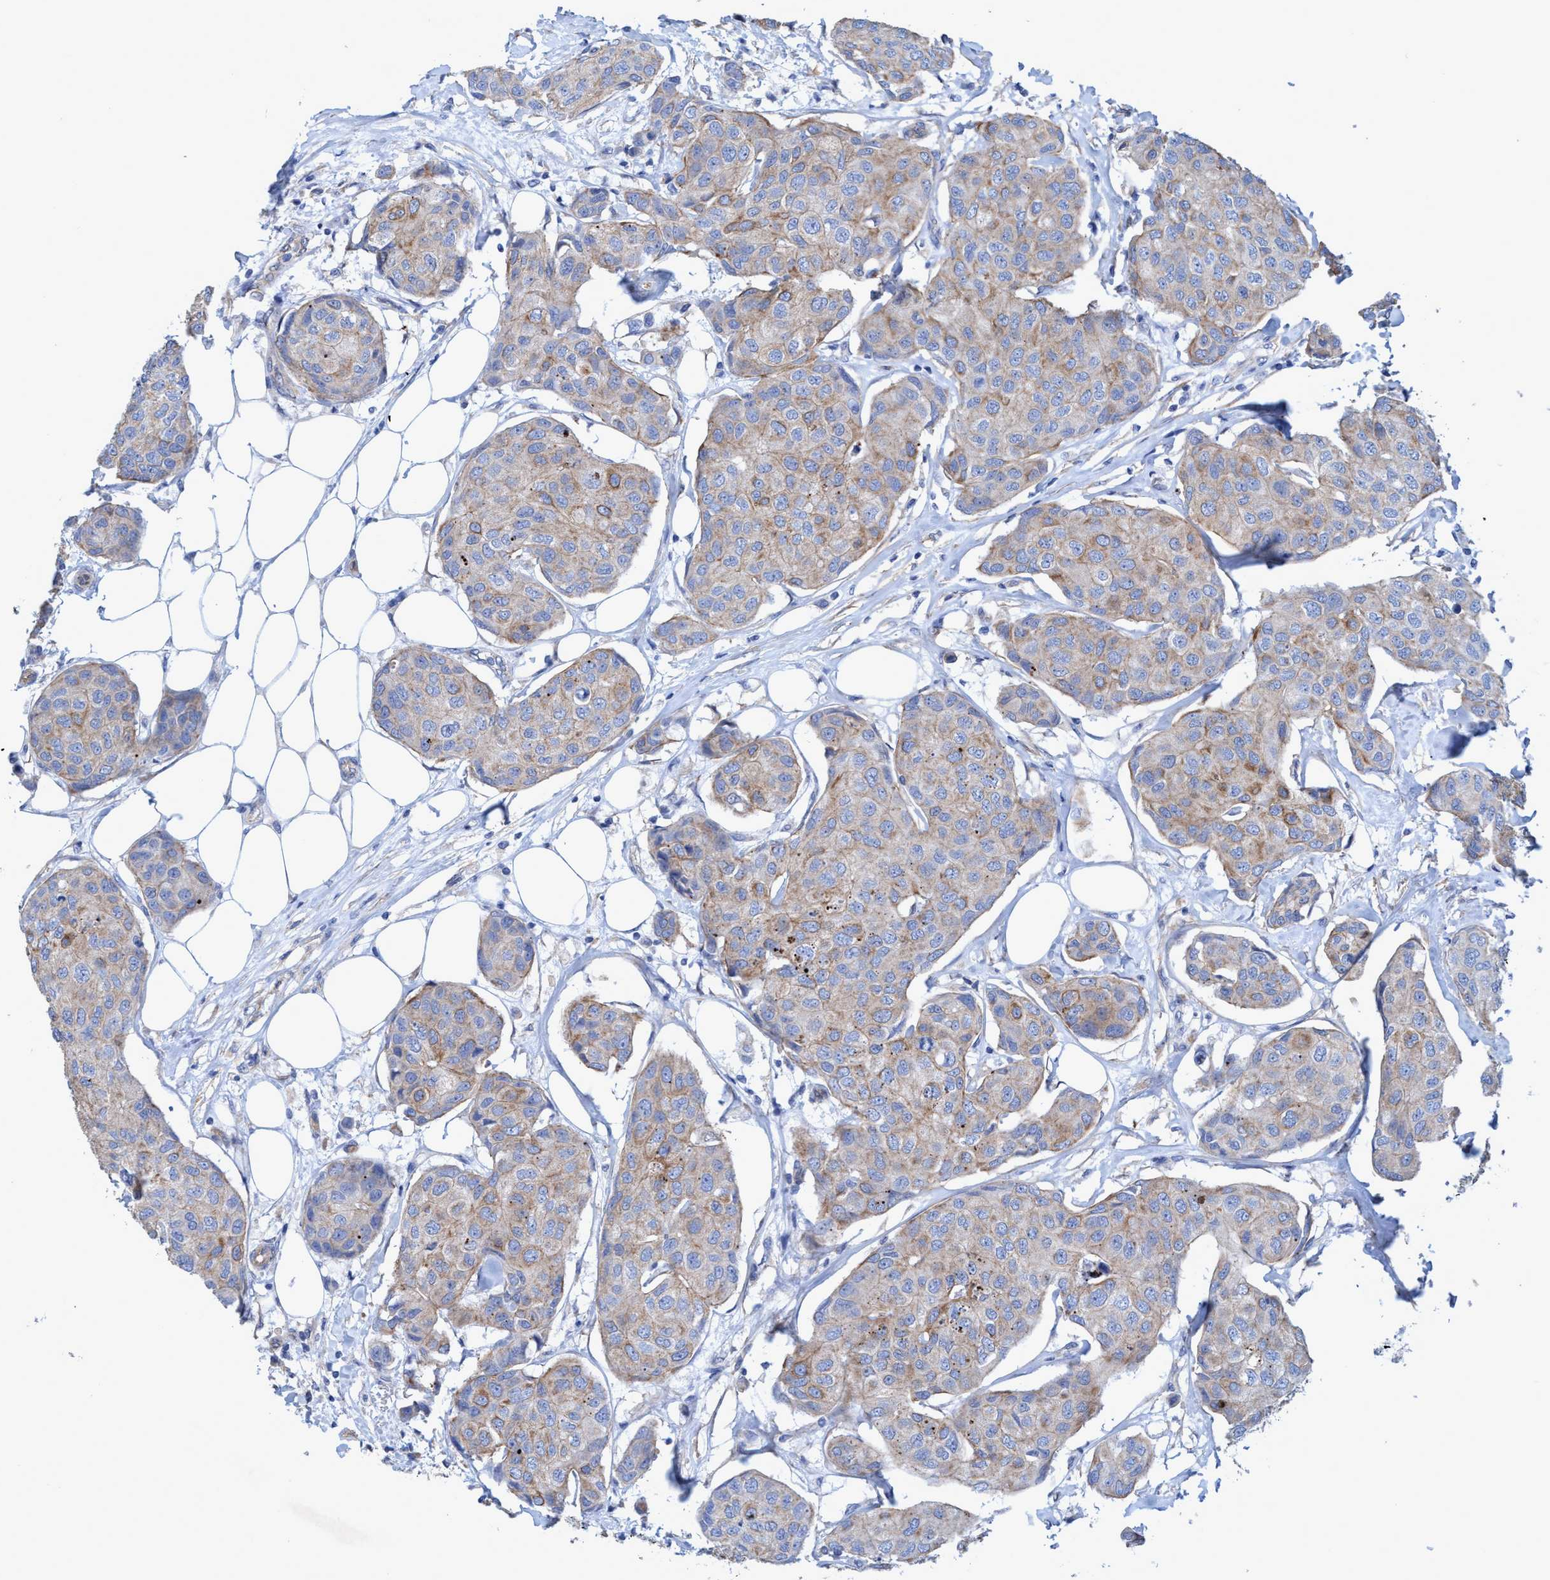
{"staining": {"intensity": "weak", "quantity": ">75%", "location": "cytoplasmic/membranous"}, "tissue": "breast cancer", "cell_type": "Tumor cells", "image_type": "cancer", "snomed": [{"axis": "morphology", "description": "Duct carcinoma"}, {"axis": "topography", "description": "Breast"}], "caption": "Breast cancer stained with a brown dye shows weak cytoplasmic/membranous positive positivity in about >75% of tumor cells.", "gene": "GULP1", "patient": {"sex": "female", "age": 80}}